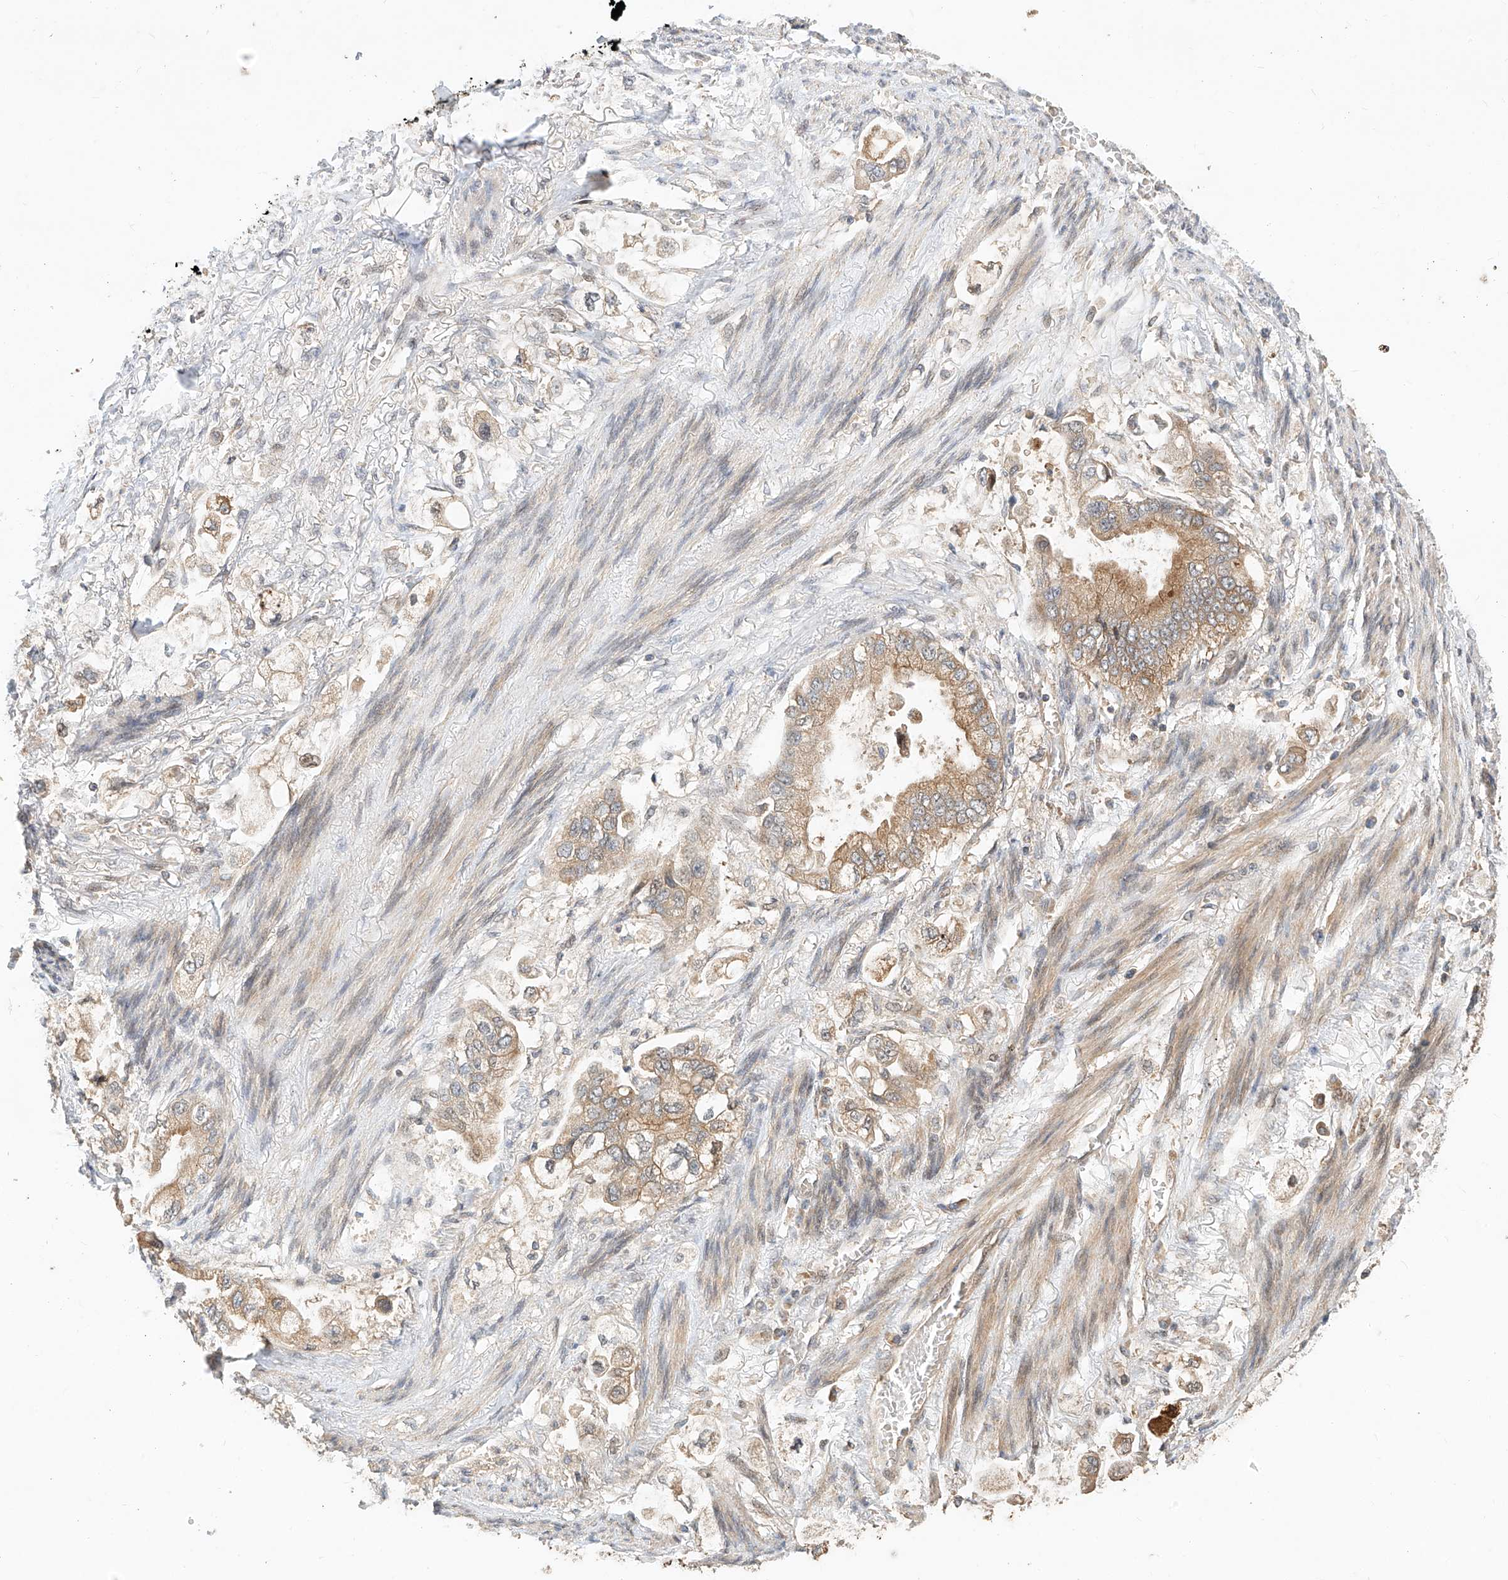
{"staining": {"intensity": "weak", "quantity": ">75%", "location": "cytoplasmic/membranous"}, "tissue": "stomach cancer", "cell_type": "Tumor cells", "image_type": "cancer", "snomed": [{"axis": "morphology", "description": "Adenocarcinoma, NOS"}, {"axis": "topography", "description": "Stomach"}], "caption": "DAB immunohistochemical staining of human adenocarcinoma (stomach) exhibits weak cytoplasmic/membranous protein positivity in approximately >75% of tumor cells.", "gene": "TMEM61", "patient": {"sex": "male", "age": 62}}